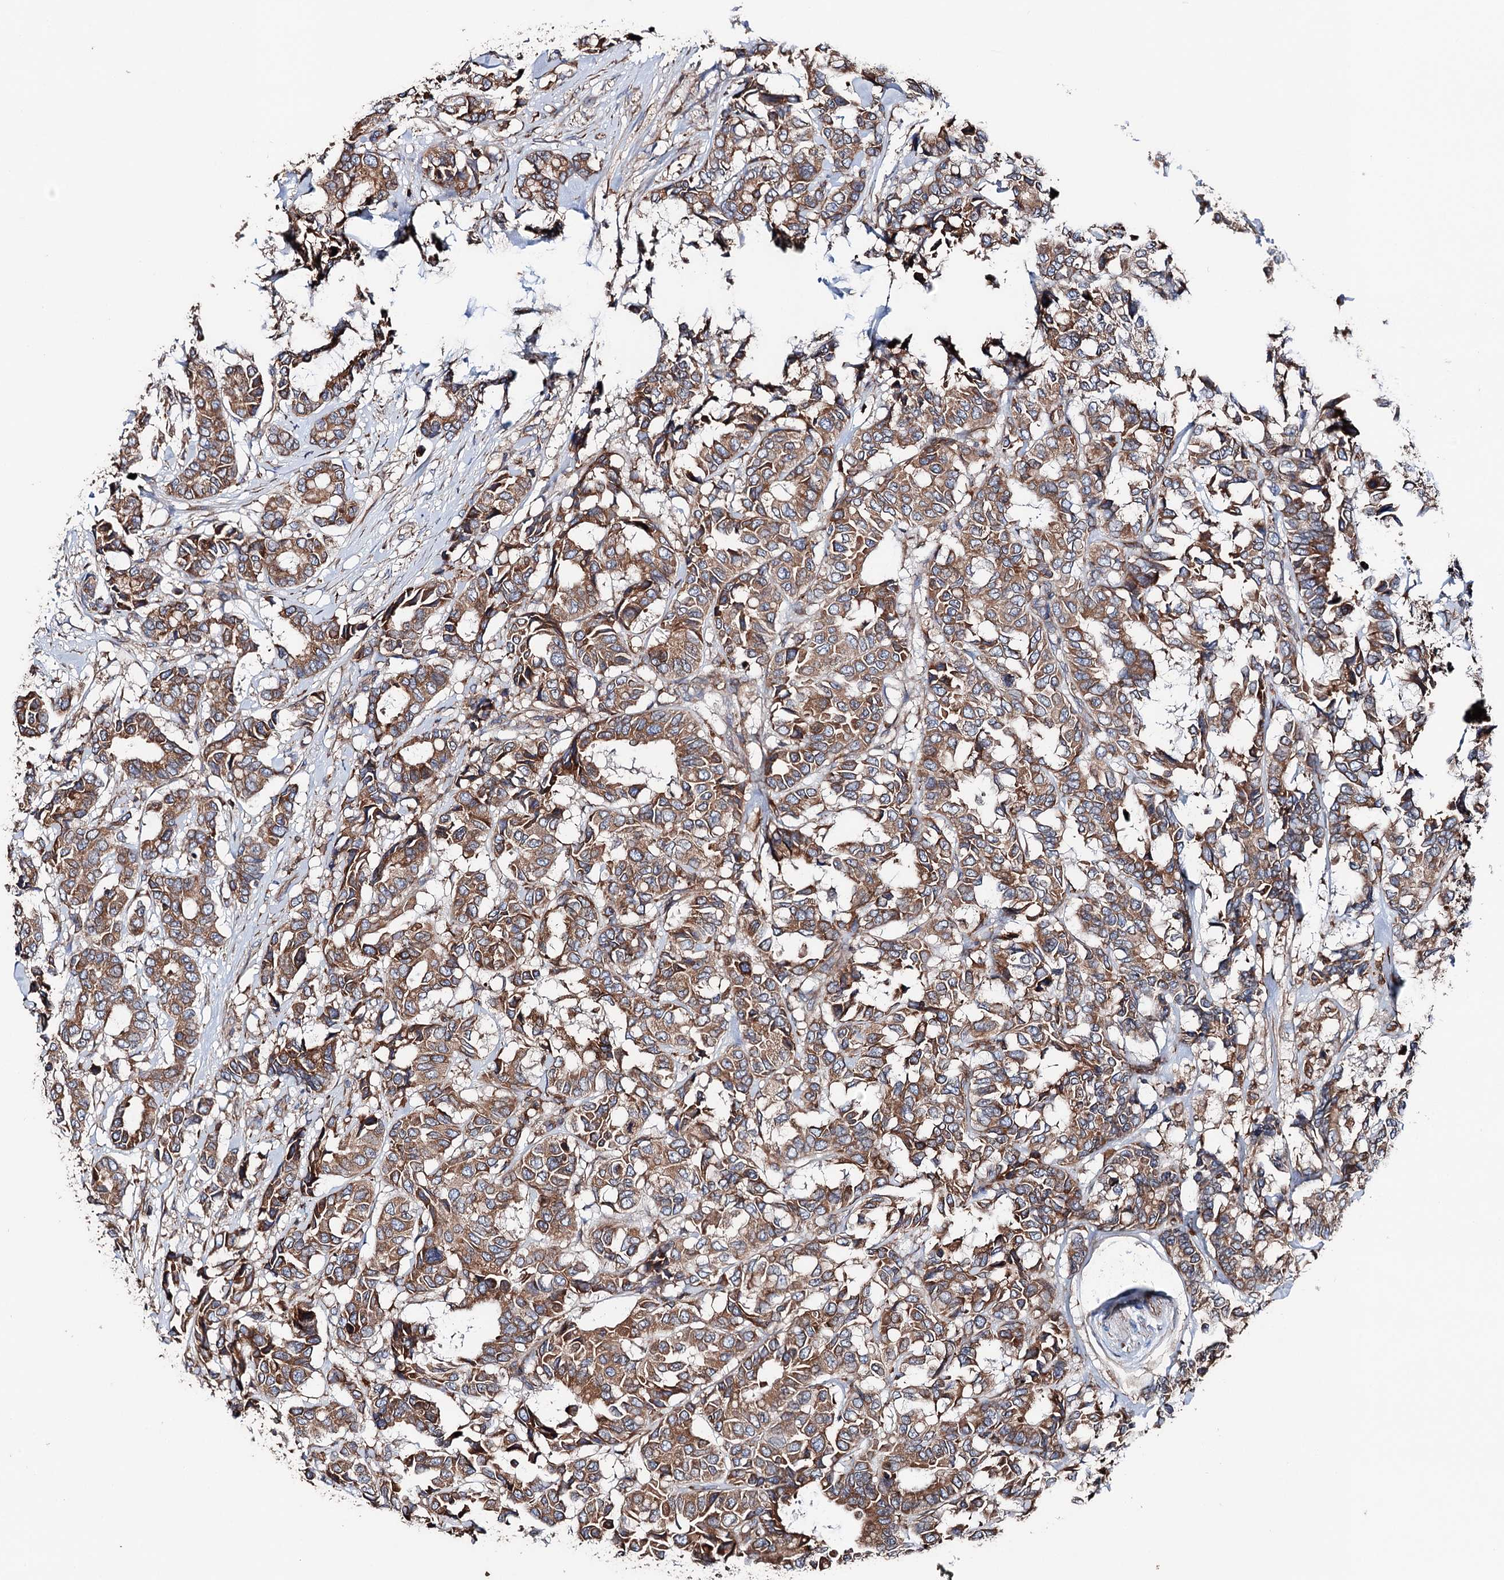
{"staining": {"intensity": "moderate", "quantity": ">75%", "location": "cytoplasmic/membranous"}, "tissue": "breast cancer", "cell_type": "Tumor cells", "image_type": "cancer", "snomed": [{"axis": "morphology", "description": "Duct carcinoma"}, {"axis": "topography", "description": "Breast"}], "caption": "An image of breast cancer stained for a protein reveals moderate cytoplasmic/membranous brown staining in tumor cells.", "gene": "ERP29", "patient": {"sex": "female", "age": 87}}